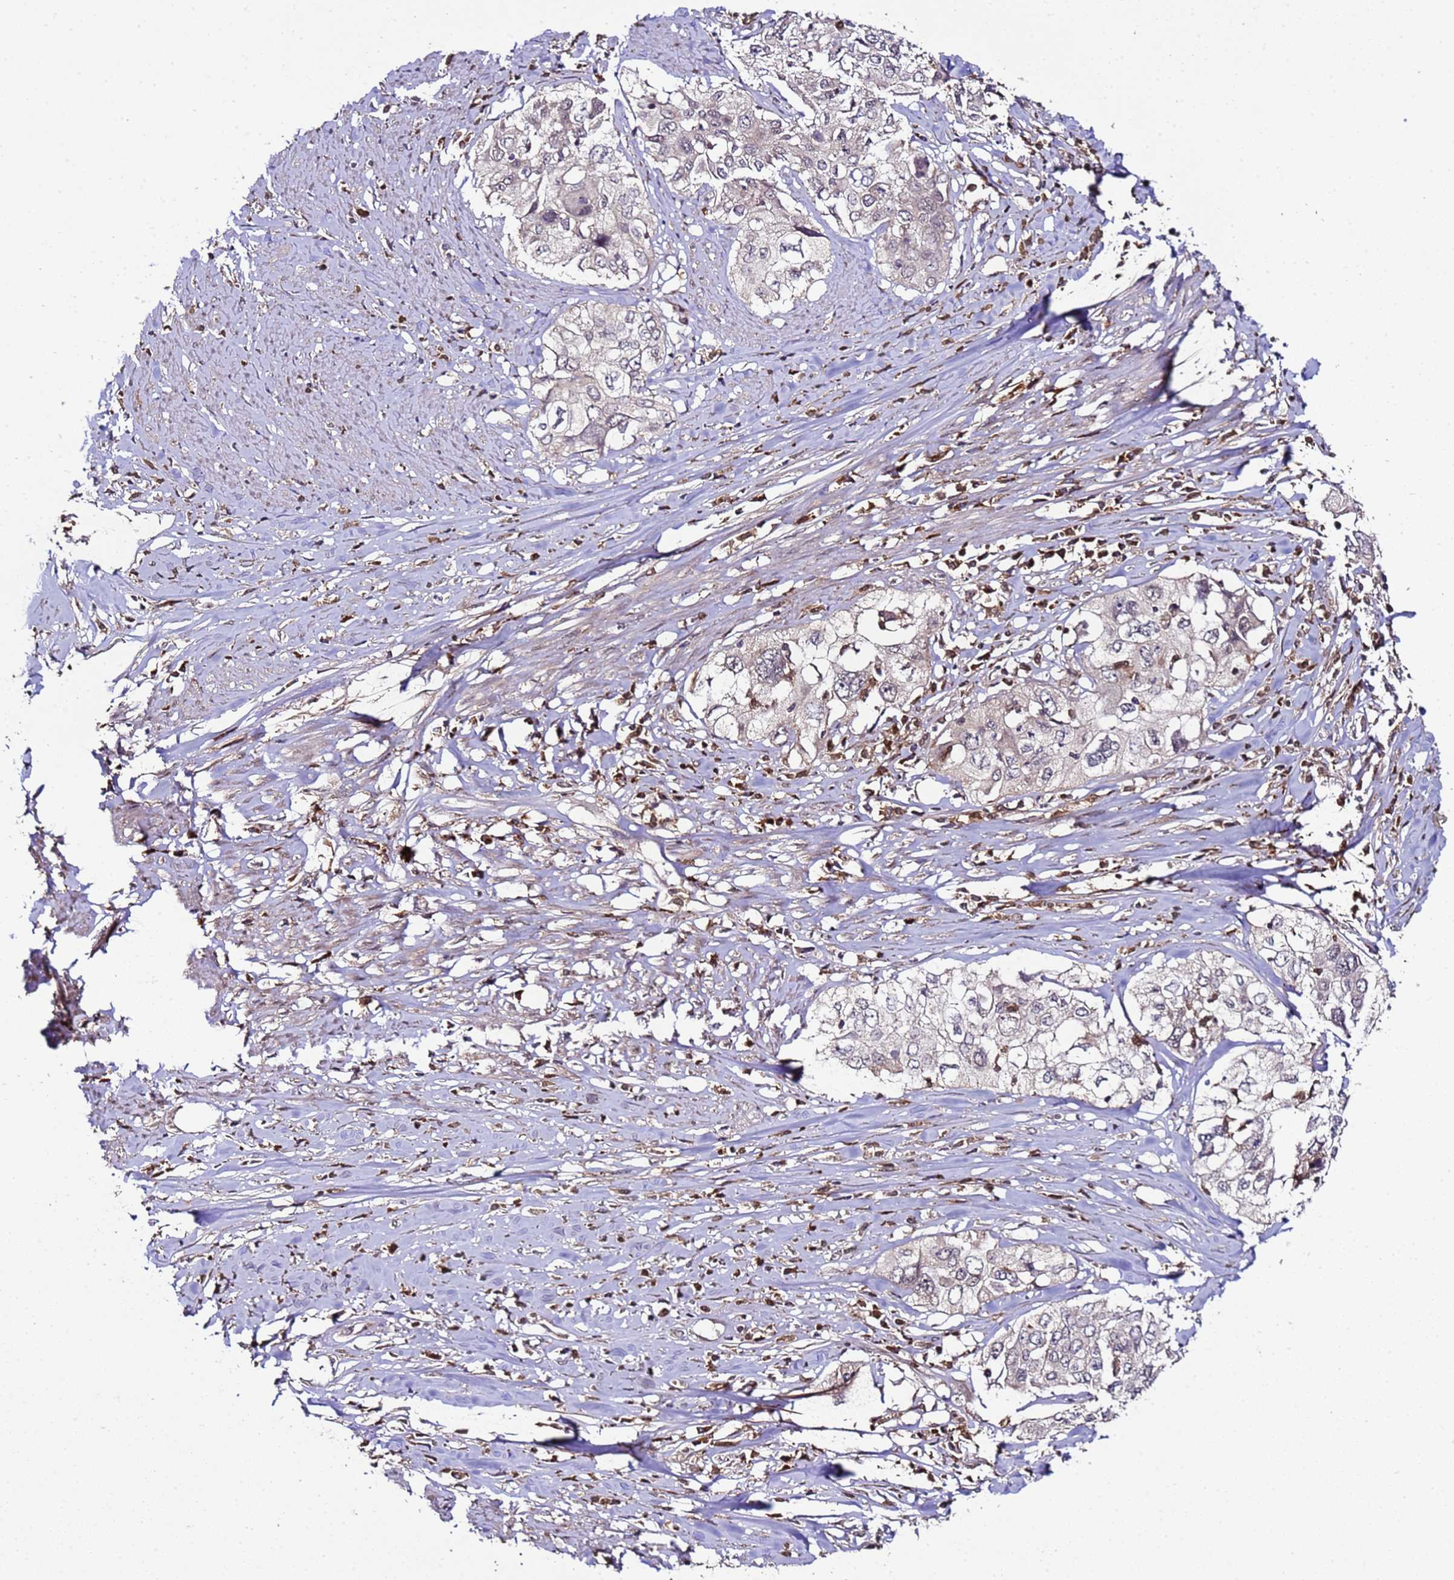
{"staining": {"intensity": "negative", "quantity": "none", "location": "none"}, "tissue": "cervical cancer", "cell_type": "Tumor cells", "image_type": "cancer", "snomed": [{"axis": "morphology", "description": "Squamous cell carcinoma, NOS"}, {"axis": "topography", "description": "Cervix"}], "caption": "Micrograph shows no significant protein staining in tumor cells of squamous cell carcinoma (cervical).", "gene": "HSPBAP1", "patient": {"sex": "female", "age": 31}}